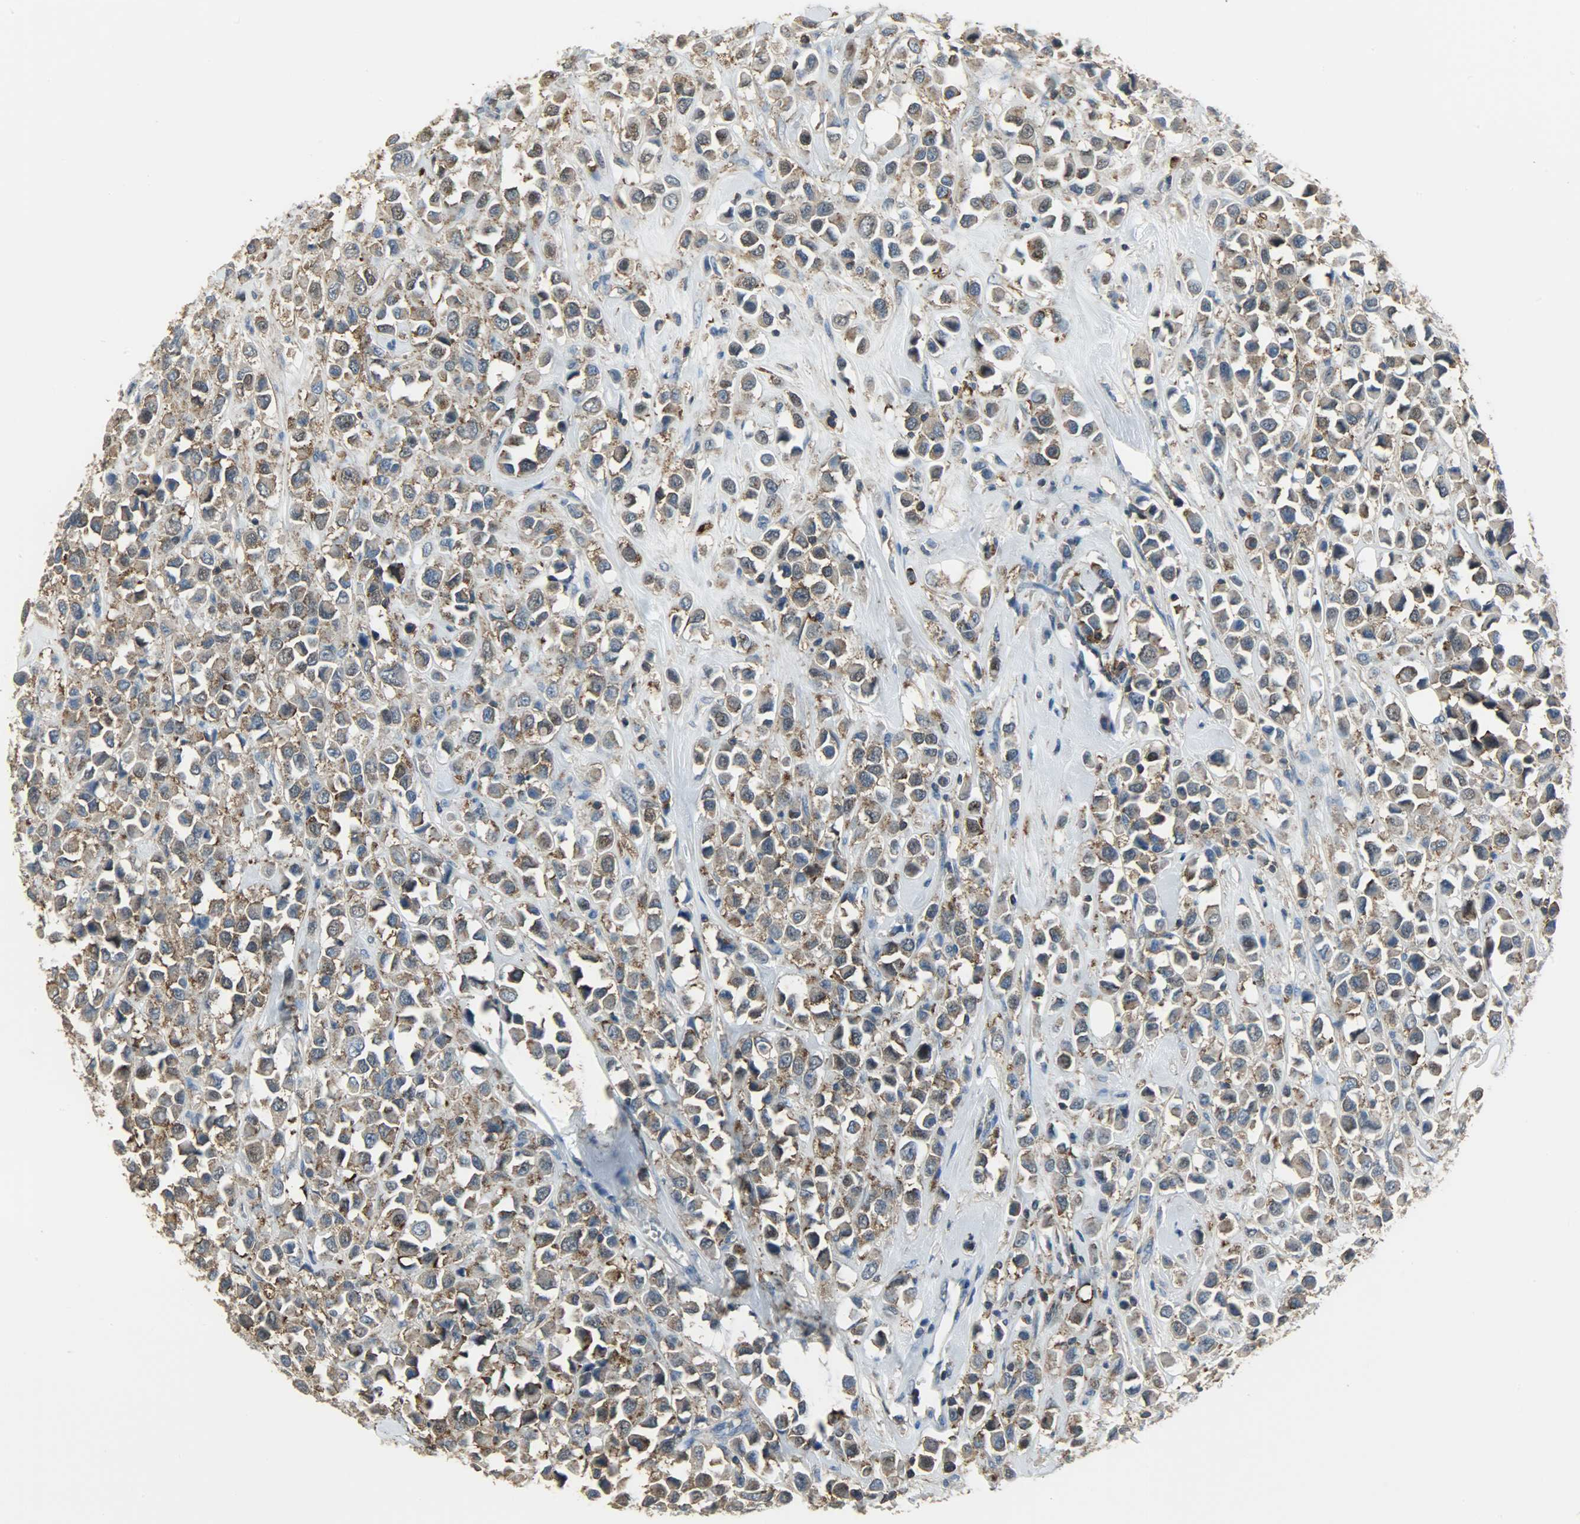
{"staining": {"intensity": "moderate", "quantity": ">75%", "location": "cytoplasmic/membranous"}, "tissue": "breast cancer", "cell_type": "Tumor cells", "image_type": "cancer", "snomed": [{"axis": "morphology", "description": "Duct carcinoma"}, {"axis": "topography", "description": "Breast"}], "caption": "Breast invasive ductal carcinoma tissue shows moderate cytoplasmic/membranous positivity in approximately >75% of tumor cells (DAB (3,3'-diaminobenzidine) IHC, brown staining for protein, blue staining for nuclei).", "gene": "DNAJA4", "patient": {"sex": "female", "age": 61}}